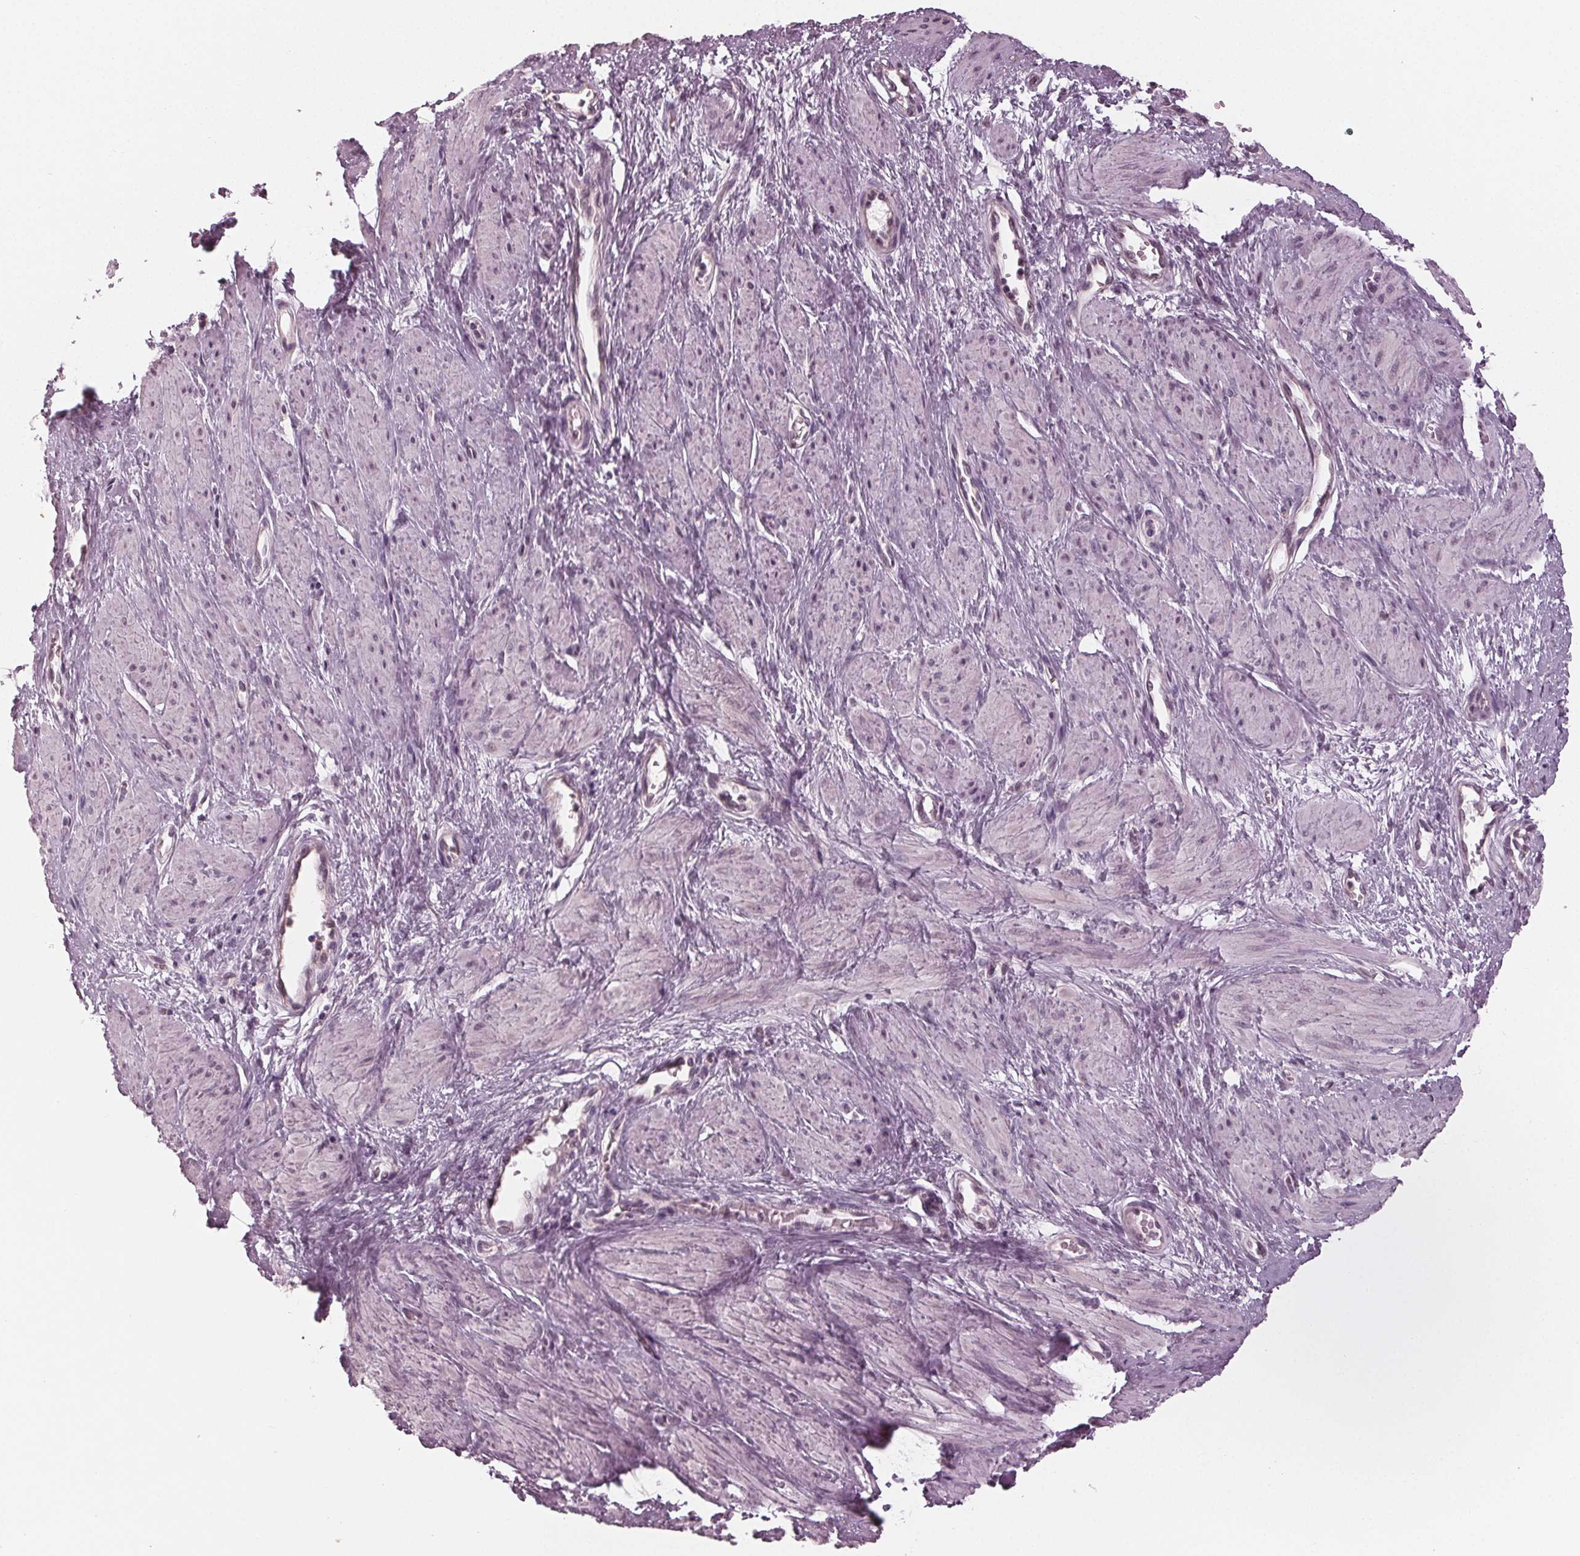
{"staining": {"intensity": "negative", "quantity": "none", "location": "none"}, "tissue": "smooth muscle", "cell_type": "Smooth muscle cells", "image_type": "normal", "snomed": [{"axis": "morphology", "description": "Normal tissue, NOS"}, {"axis": "topography", "description": "Smooth muscle"}, {"axis": "topography", "description": "Uterus"}], "caption": "Smooth muscle cells show no significant protein expression in unremarkable smooth muscle. The staining was performed using DAB (3,3'-diaminobenzidine) to visualize the protein expression in brown, while the nuclei were stained in blue with hematoxylin (Magnification: 20x).", "gene": "ADPRHL1", "patient": {"sex": "female", "age": 39}}